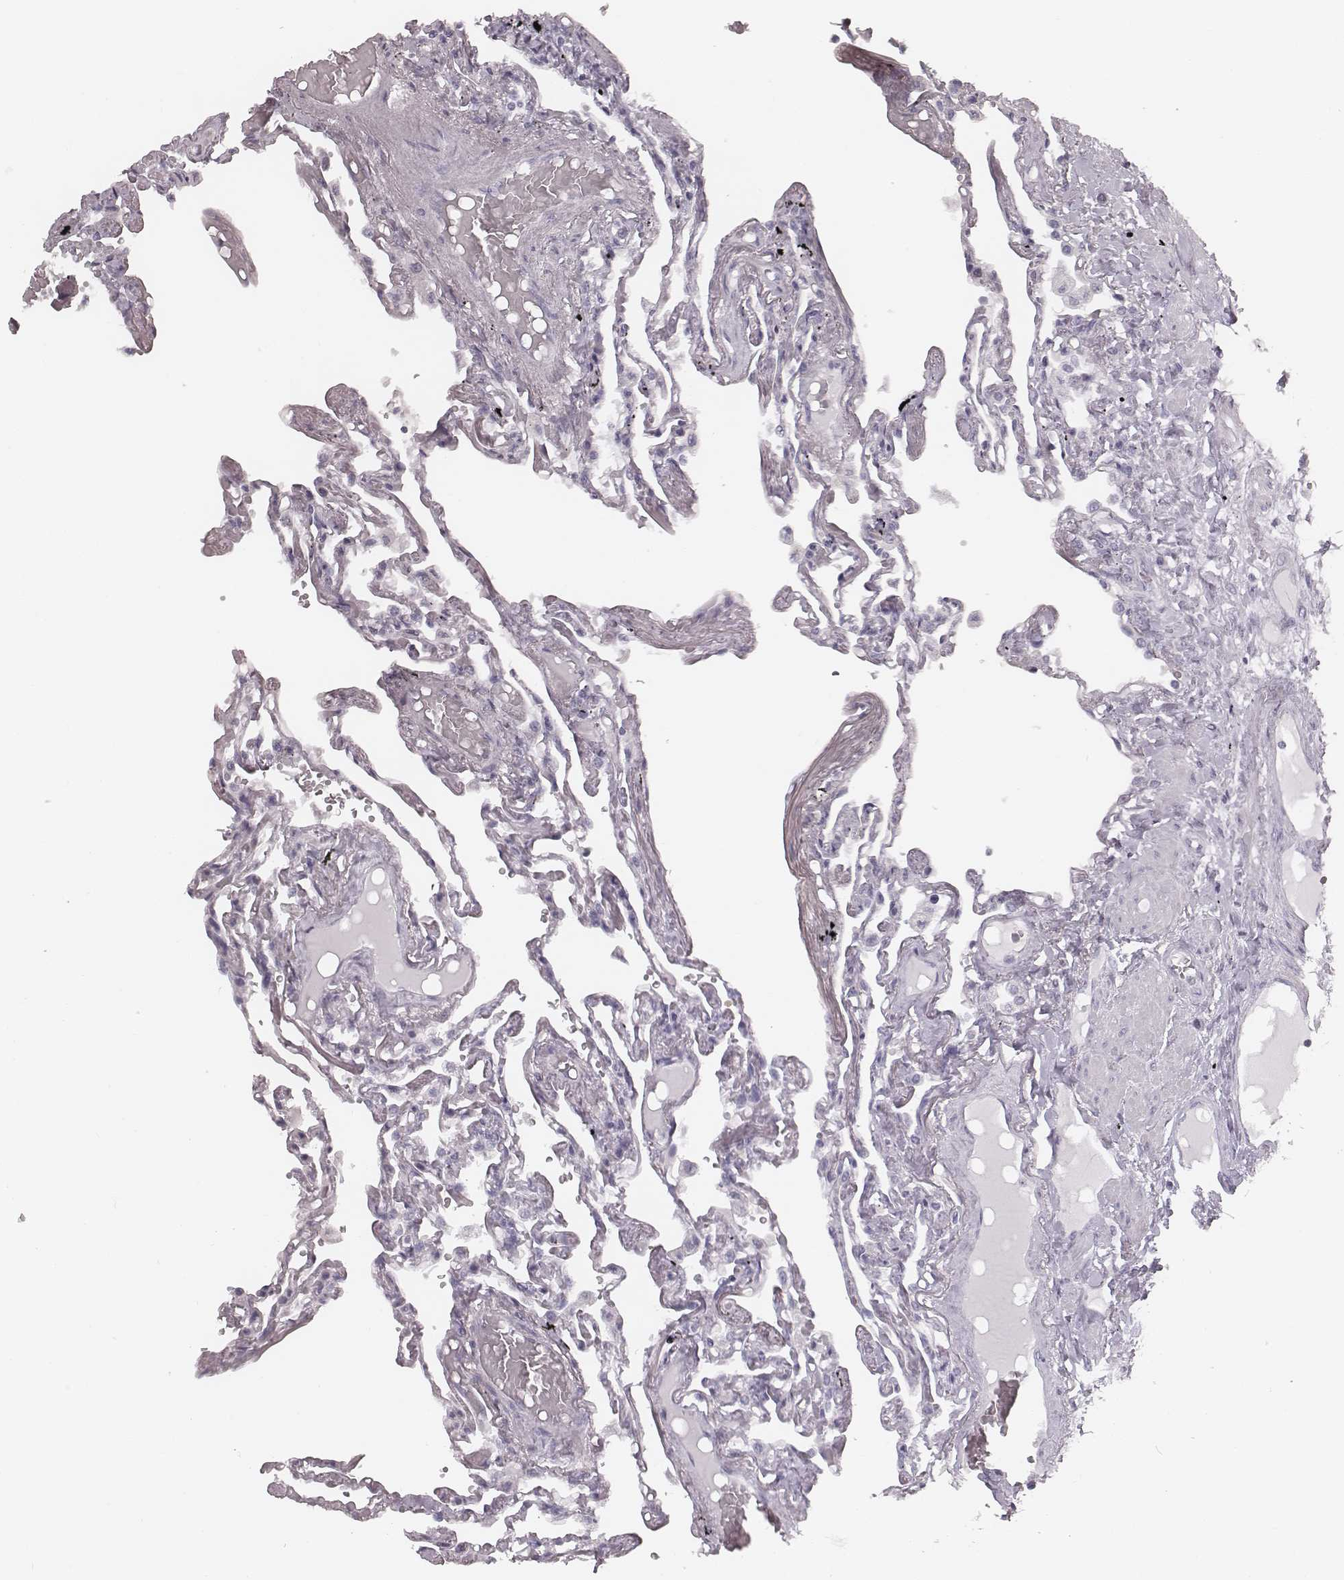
{"staining": {"intensity": "negative", "quantity": "none", "location": "none"}, "tissue": "lung", "cell_type": "Alveolar cells", "image_type": "normal", "snomed": [{"axis": "morphology", "description": "Normal tissue, NOS"}, {"axis": "morphology", "description": "Adenocarcinoma, NOS"}, {"axis": "topography", "description": "Cartilage tissue"}, {"axis": "topography", "description": "Lung"}], "caption": "Immunohistochemistry (IHC) image of normal lung: human lung stained with DAB exhibits no significant protein positivity in alveolar cells. (DAB (3,3'-diaminobenzidine) IHC visualized using brightfield microscopy, high magnification).", "gene": "SPA17", "patient": {"sex": "female", "age": 67}}